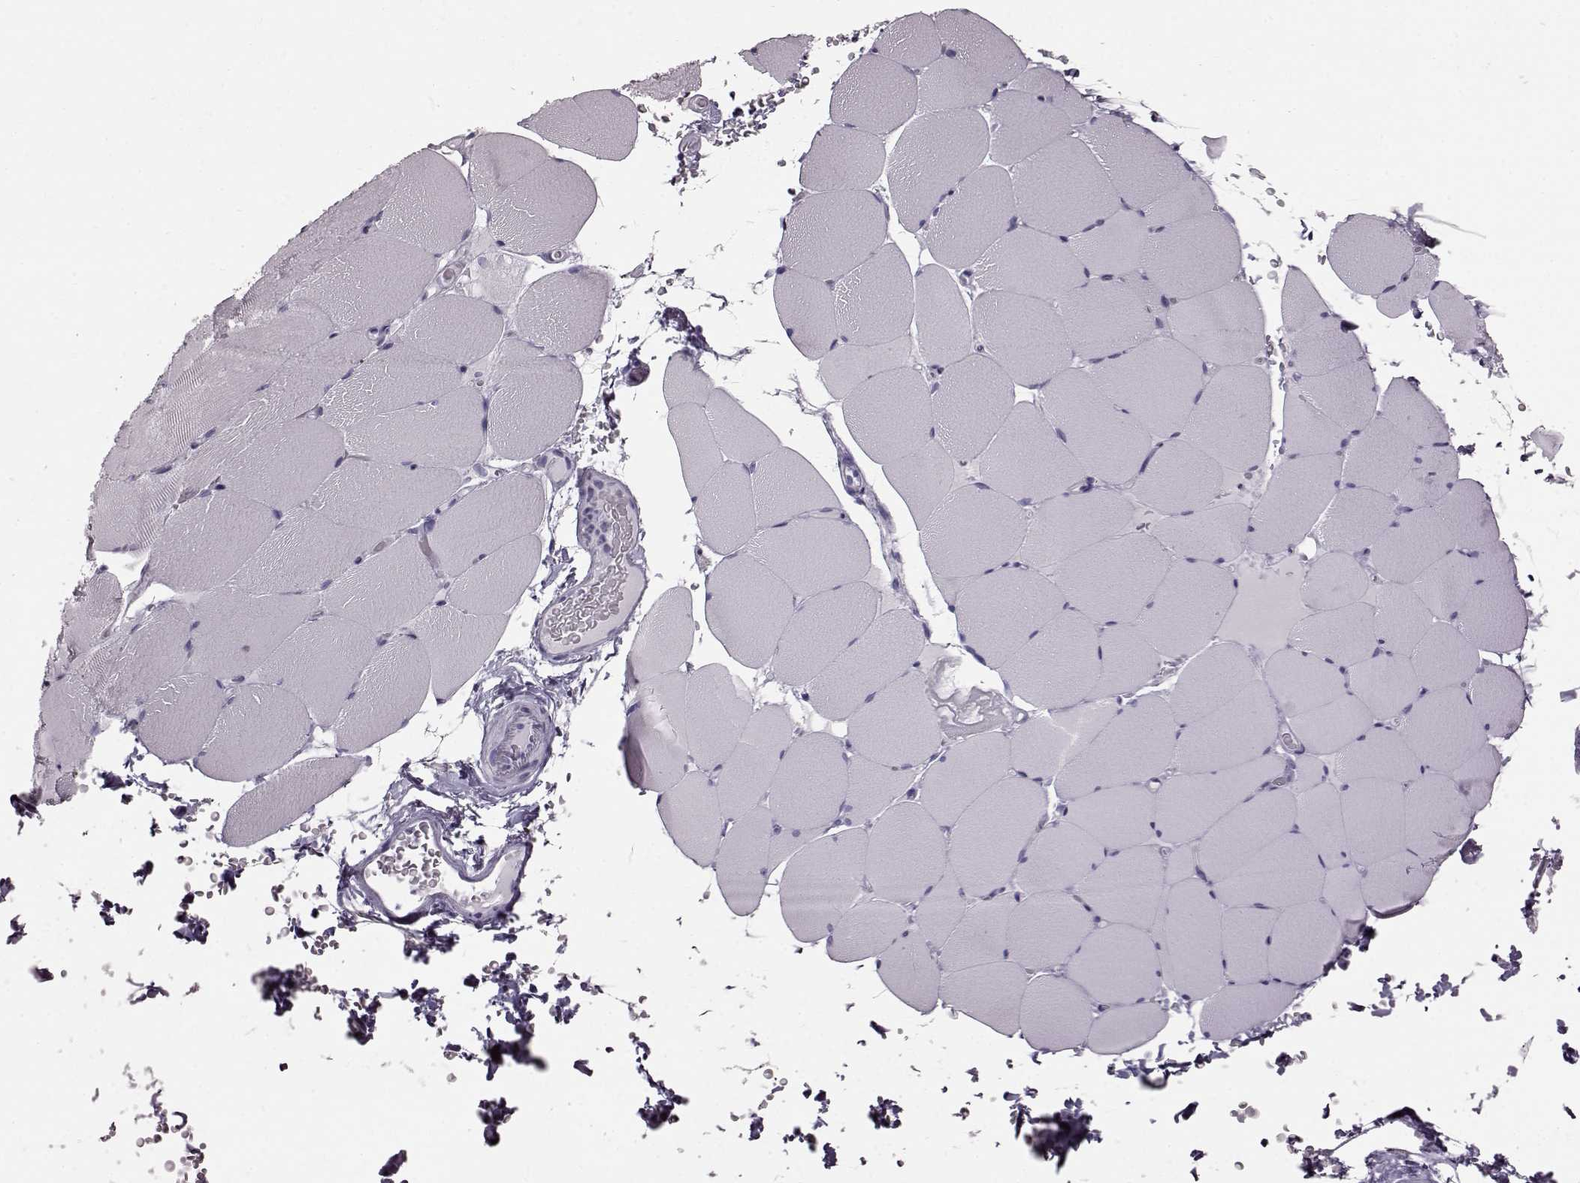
{"staining": {"intensity": "negative", "quantity": "none", "location": "none"}, "tissue": "skeletal muscle", "cell_type": "Myocytes", "image_type": "normal", "snomed": [{"axis": "morphology", "description": "Normal tissue, NOS"}, {"axis": "topography", "description": "Skeletal muscle"}], "caption": "Immunohistochemistry photomicrograph of unremarkable human skeletal muscle stained for a protein (brown), which exhibits no staining in myocytes. (DAB (3,3'-diaminobenzidine) IHC visualized using brightfield microscopy, high magnification).", "gene": "TCHHL1", "patient": {"sex": "female", "age": 37}}